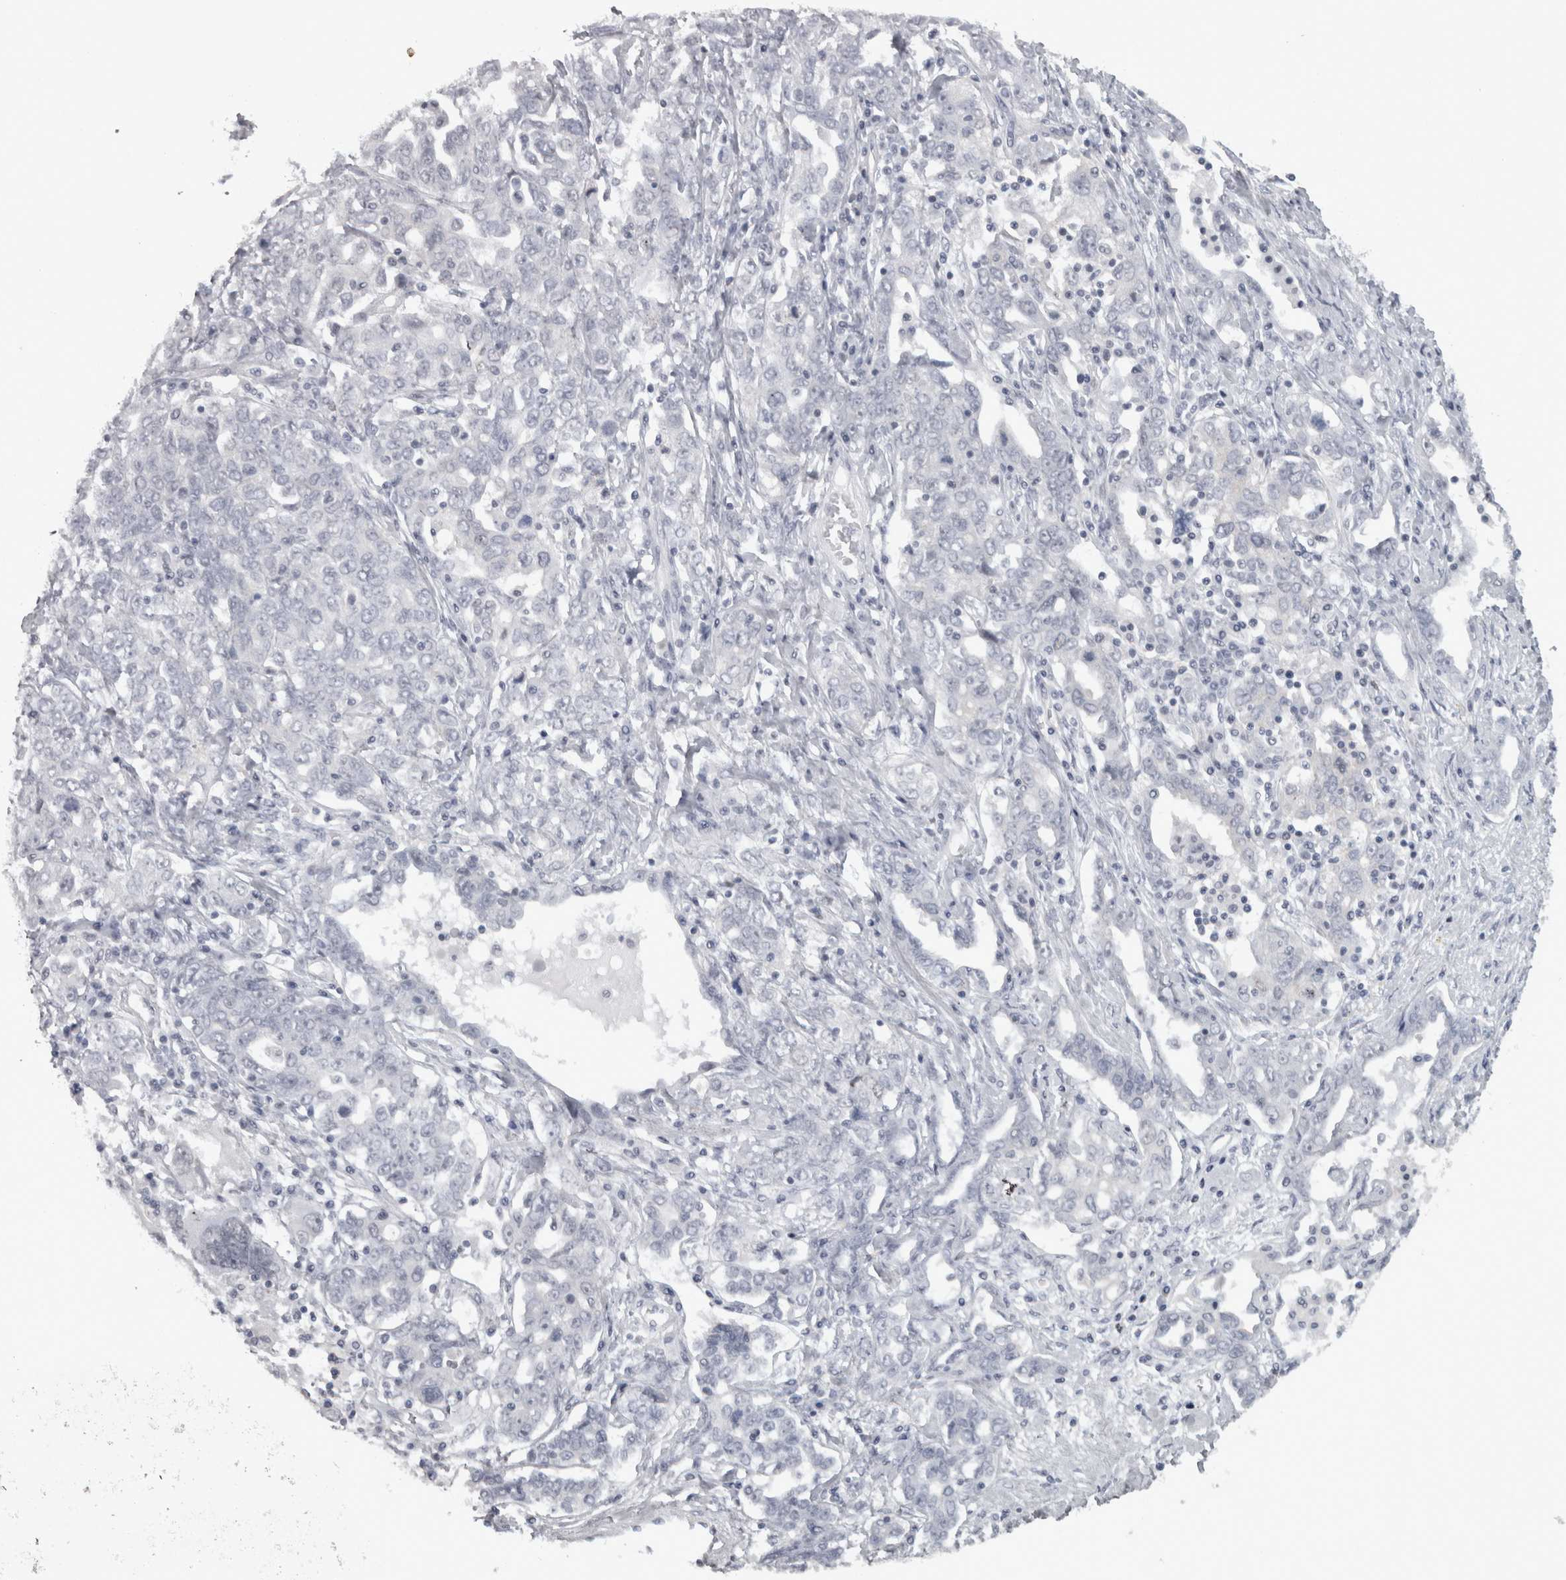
{"staining": {"intensity": "negative", "quantity": "none", "location": "none"}, "tissue": "ovarian cancer", "cell_type": "Tumor cells", "image_type": "cancer", "snomed": [{"axis": "morphology", "description": "Carcinoma, endometroid"}, {"axis": "topography", "description": "Ovary"}], "caption": "High power microscopy micrograph of an immunohistochemistry micrograph of endometroid carcinoma (ovarian), revealing no significant expression in tumor cells. (DAB immunohistochemistry, high magnification).", "gene": "PPP1R12B", "patient": {"sex": "female", "age": 62}}